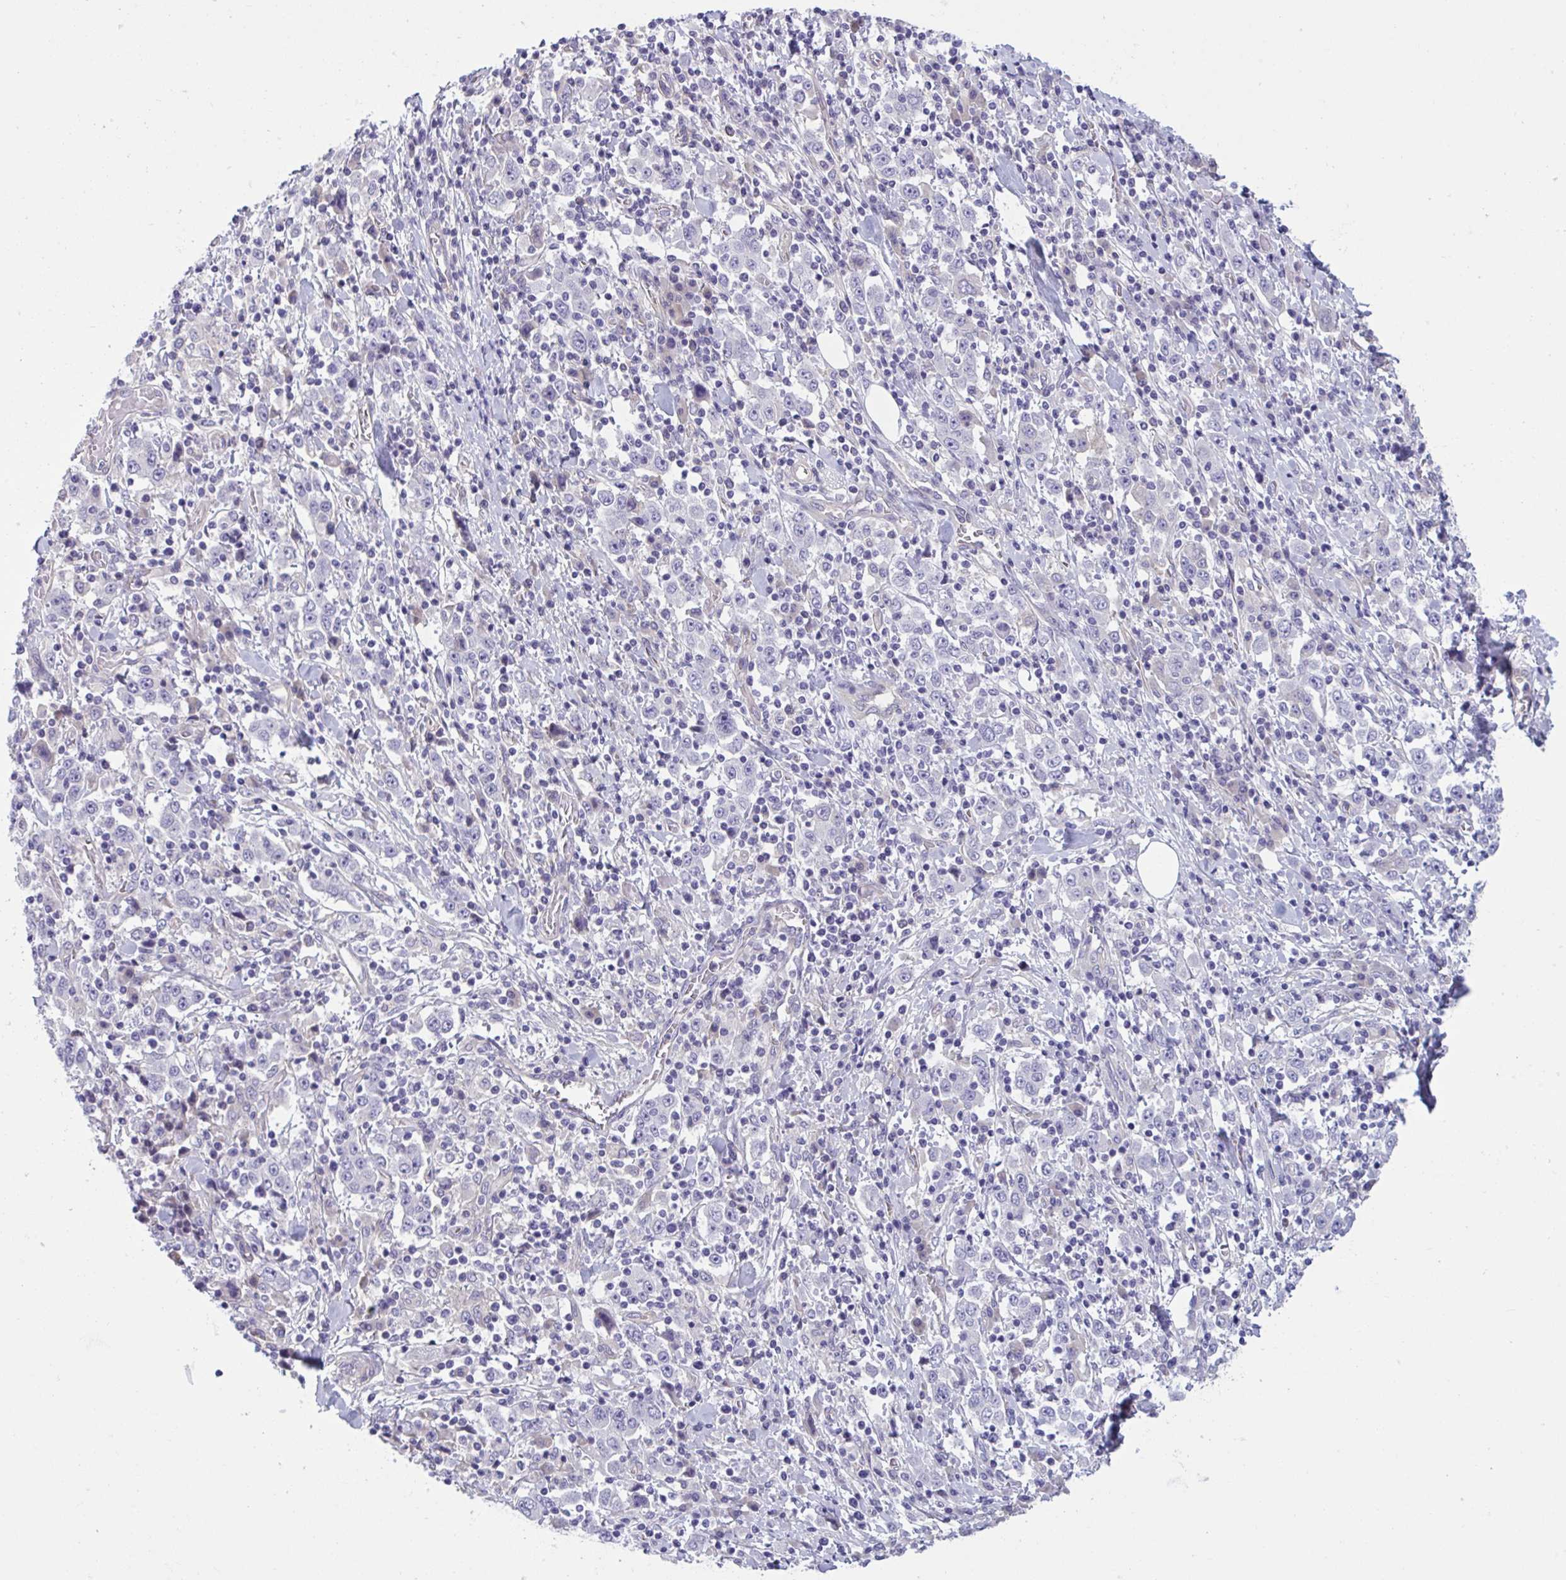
{"staining": {"intensity": "negative", "quantity": "none", "location": "none"}, "tissue": "stomach cancer", "cell_type": "Tumor cells", "image_type": "cancer", "snomed": [{"axis": "morphology", "description": "Normal tissue, NOS"}, {"axis": "morphology", "description": "Adenocarcinoma, NOS"}, {"axis": "topography", "description": "Stomach, upper"}, {"axis": "topography", "description": "Stomach"}], "caption": "DAB immunohistochemical staining of human stomach adenocarcinoma exhibits no significant positivity in tumor cells.", "gene": "TTC7B", "patient": {"sex": "male", "age": 59}}